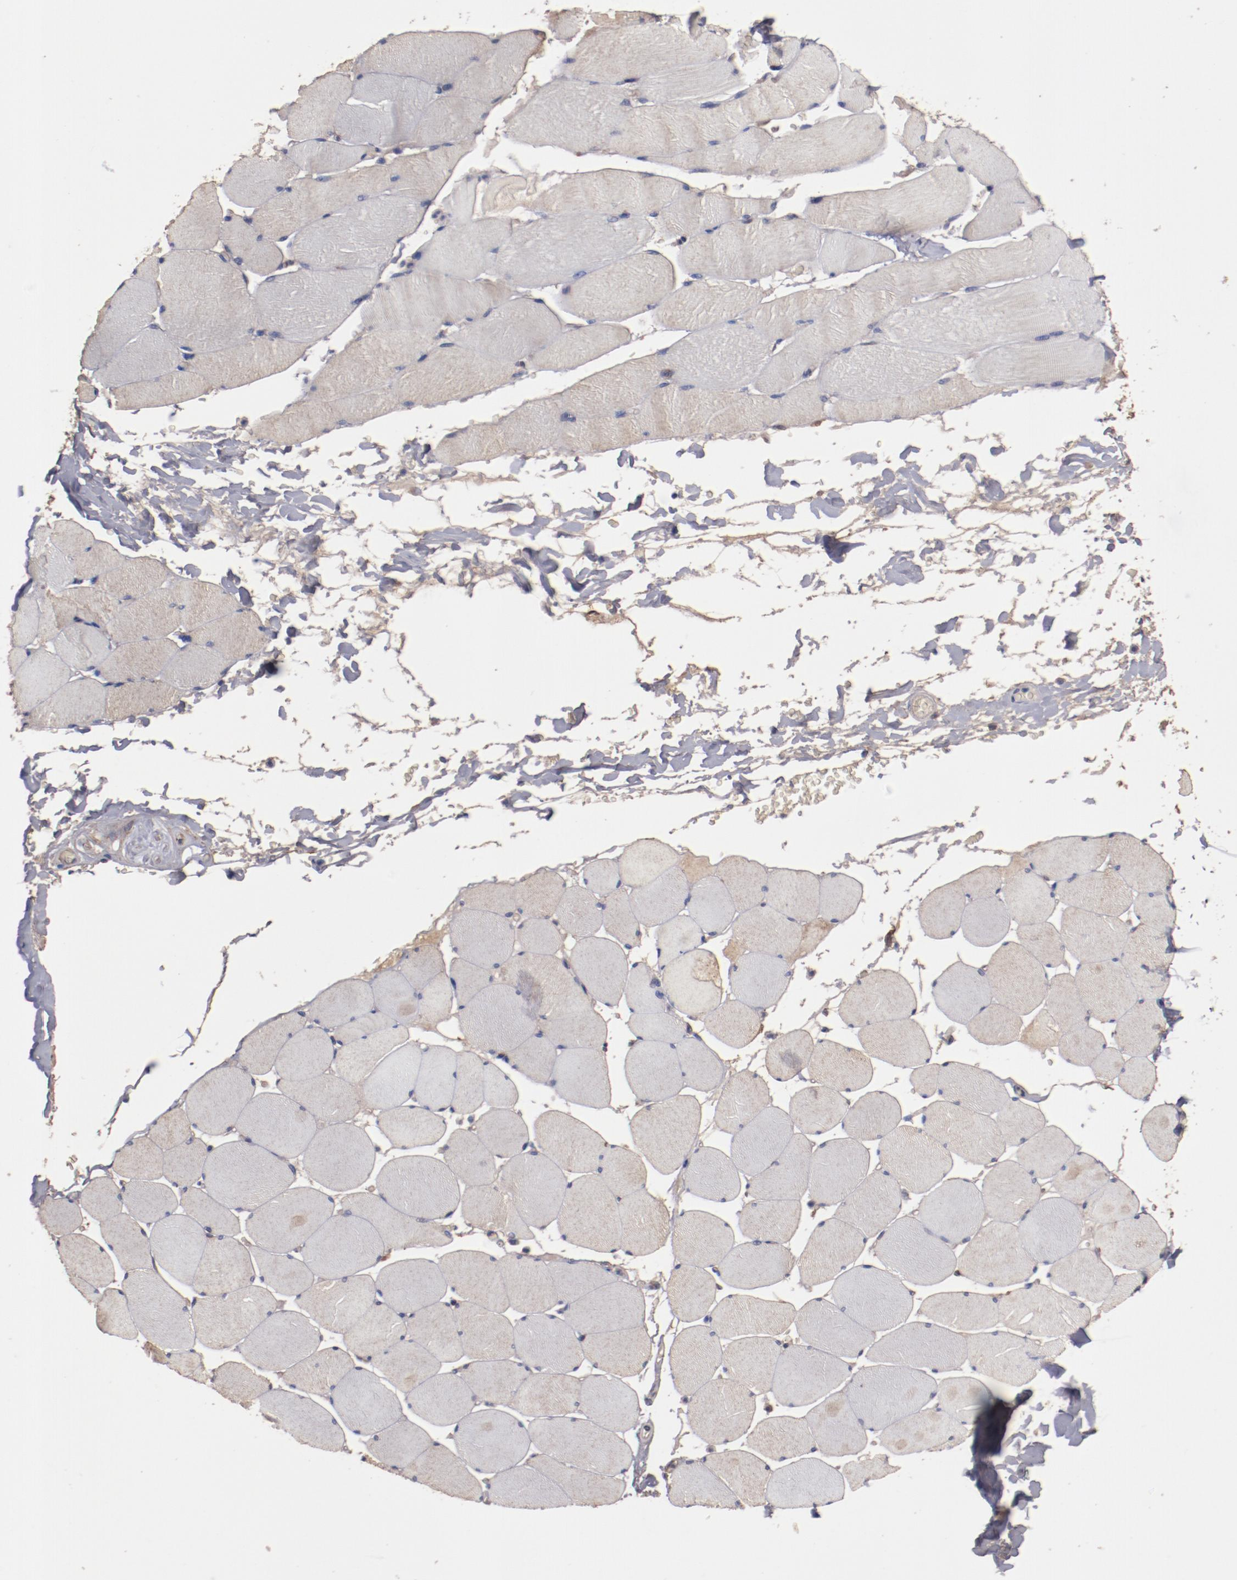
{"staining": {"intensity": "weak", "quantity": ">75%", "location": "cytoplasmic/membranous"}, "tissue": "skeletal muscle", "cell_type": "Myocytes", "image_type": "normal", "snomed": [{"axis": "morphology", "description": "Normal tissue, NOS"}, {"axis": "topography", "description": "Skeletal muscle"}], "caption": "Protein analysis of normal skeletal muscle demonstrates weak cytoplasmic/membranous expression in approximately >75% of myocytes.", "gene": "DIPK2B", "patient": {"sex": "male", "age": 62}}